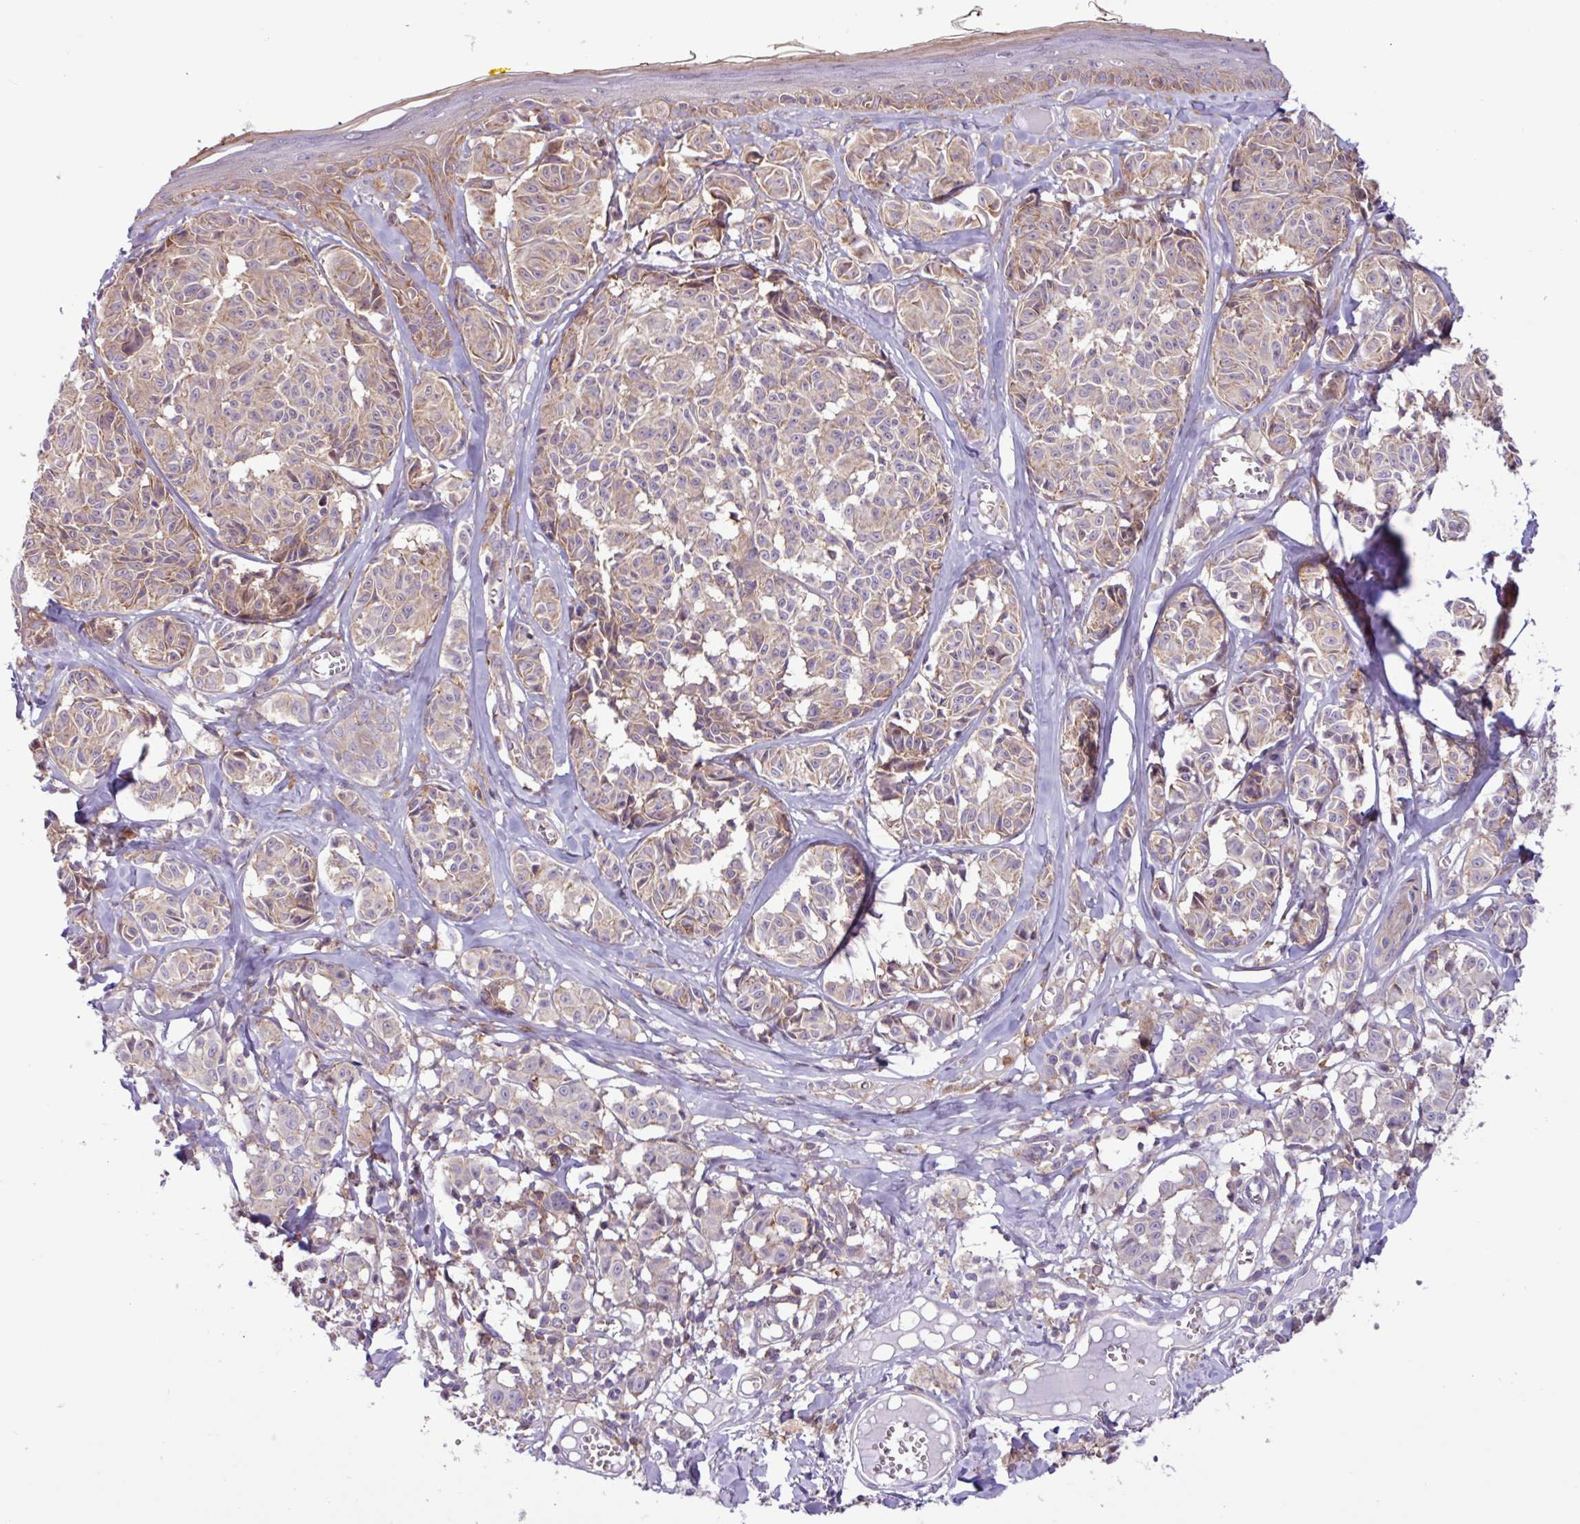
{"staining": {"intensity": "weak", "quantity": "<25%", "location": "cytoplasmic/membranous"}, "tissue": "melanoma", "cell_type": "Tumor cells", "image_type": "cancer", "snomed": [{"axis": "morphology", "description": "Malignant melanoma, NOS"}, {"axis": "topography", "description": "Skin"}], "caption": "Tumor cells are negative for brown protein staining in melanoma.", "gene": "ACTR3", "patient": {"sex": "female", "age": 43}}